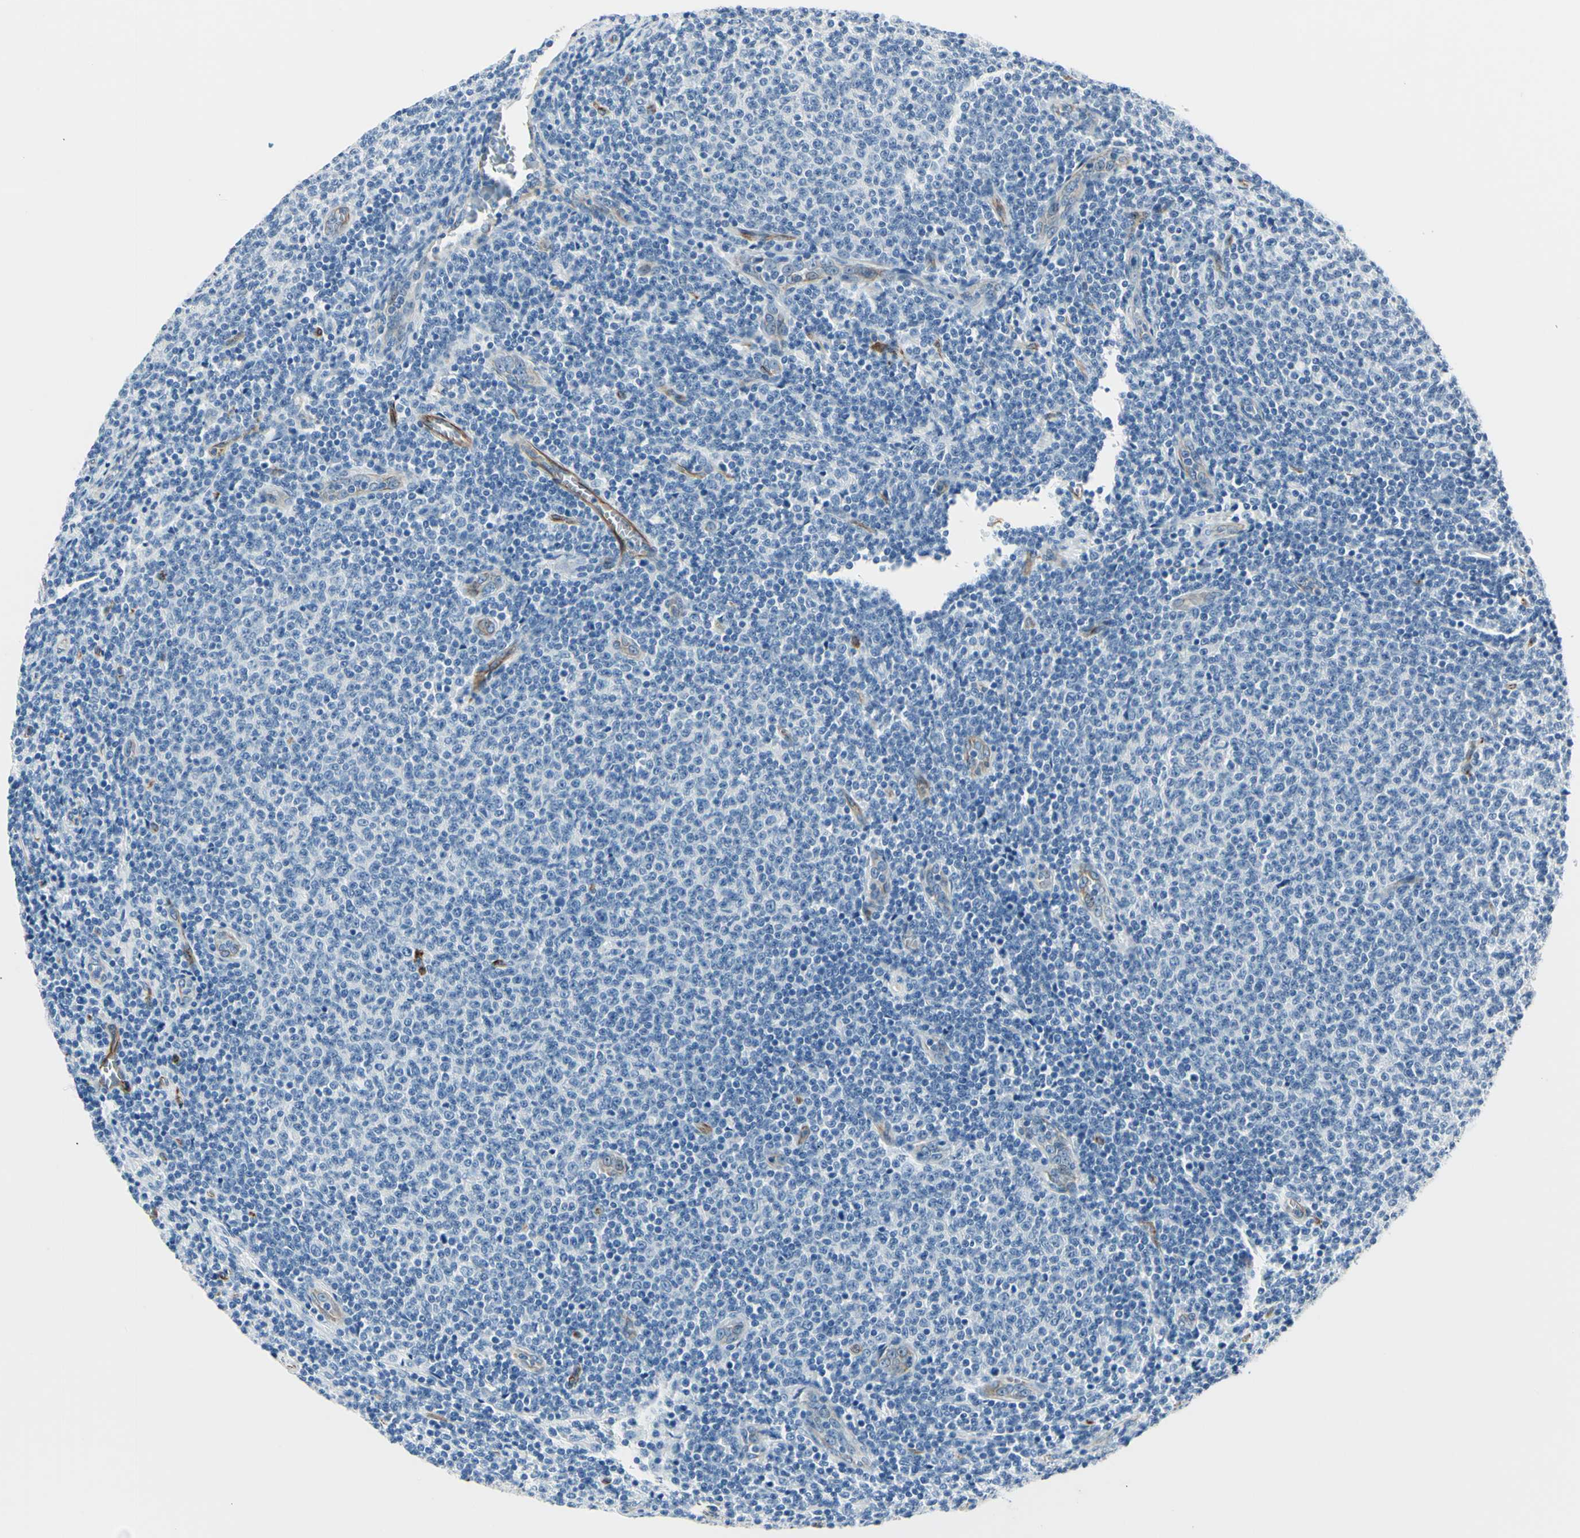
{"staining": {"intensity": "negative", "quantity": "none", "location": "none"}, "tissue": "lymphoma", "cell_type": "Tumor cells", "image_type": "cancer", "snomed": [{"axis": "morphology", "description": "Malignant lymphoma, non-Hodgkin's type, Low grade"}, {"axis": "topography", "description": "Lymph node"}], "caption": "This is an immunohistochemistry (IHC) histopathology image of lymphoma. There is no expression in tumor cells.", "gene": "PTH2R", "patient": {"sex": "male", "age": 66}}